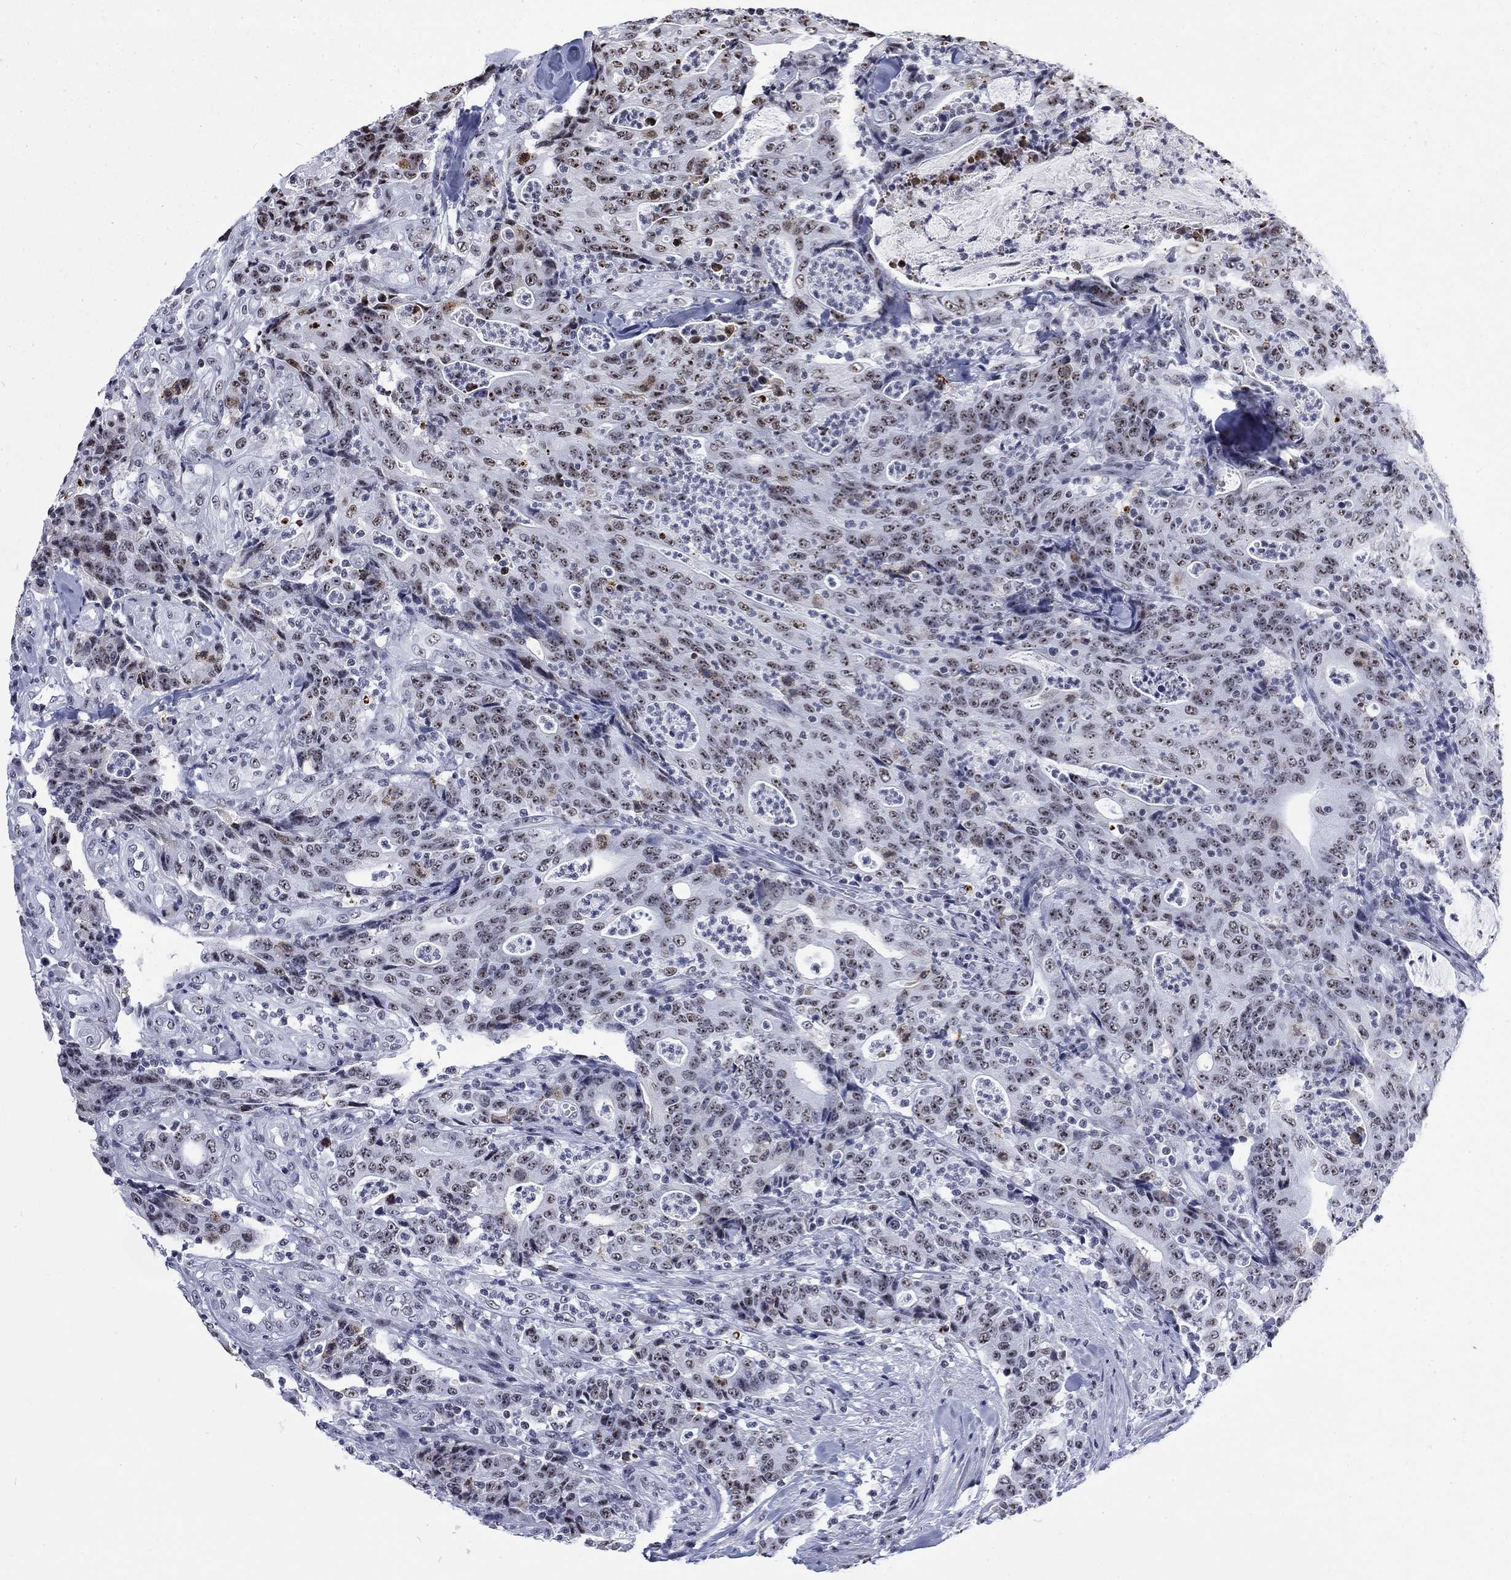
{"staining": {"intensity": "moderate", "quantity": "25%-75%", "location": "nuclear"}, "tissue": "colorectal cancer", "cell_type": "Tumor cells", "image_type": "cancer", "snomed": [{"axis": "morphology", "description": "Adenocarcinoma, NOS"}, {"axis": "topography", "description": "Colon"}], "caption": "An image showing moderate nuclear staining in about 25%-75% of tumor cells in colorectal cancer (adenocarcinoma), as visualized by brown immunohistochemical staining.", "gene": "CSRNP3", "patient": {"sex": "male", "age": 70}}